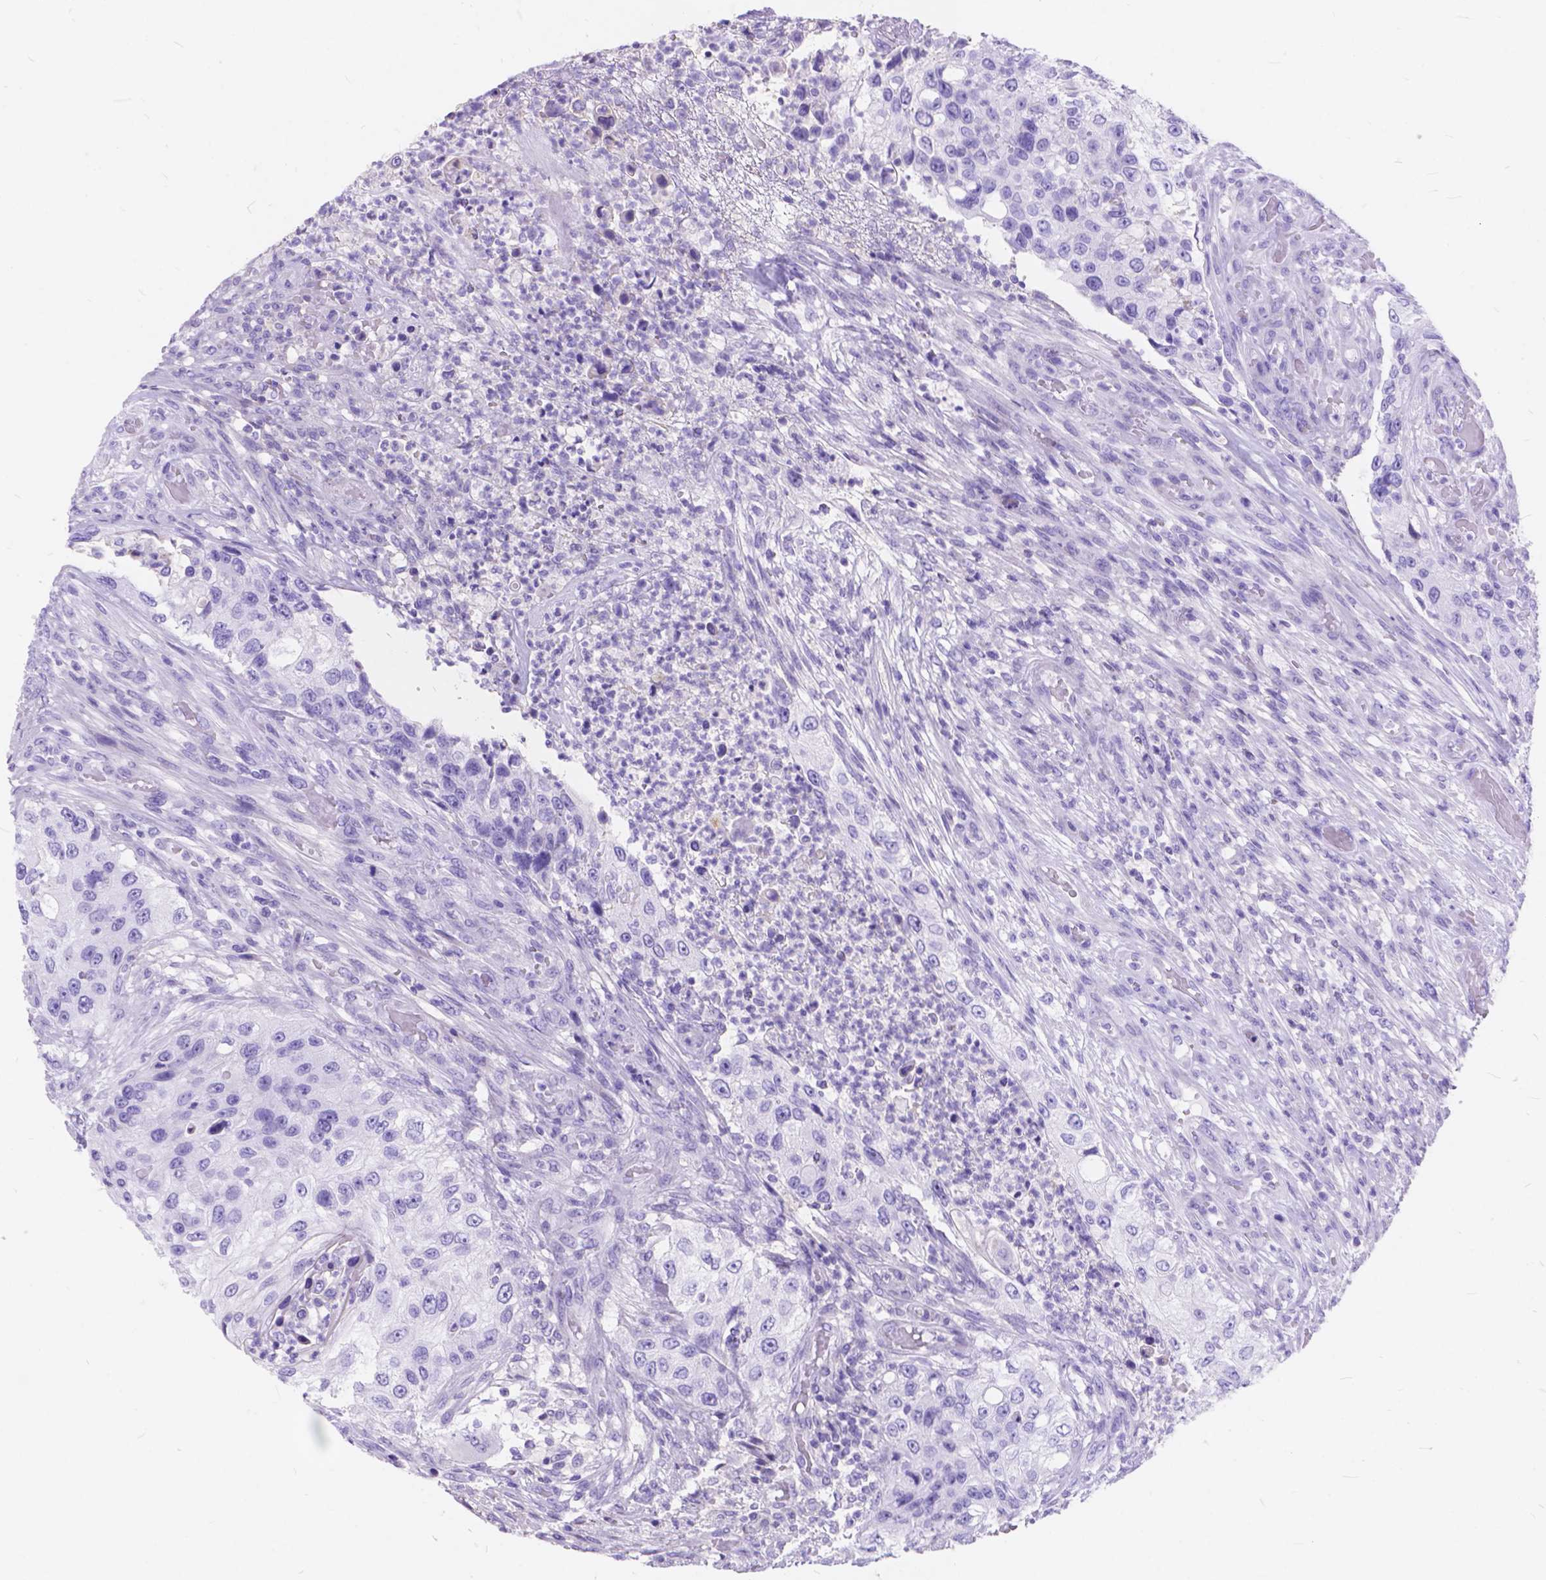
{"staining": {"intensity": "negative", "quantity": "none", "location": "none"}, "tissue": "urothelial cancer", "cell_type": "Tumor cells", "image_type": "cancer", "snomed": [{"axis": "morphology", "description": "Urothelial carcinoma, High grade"}, {"axis": "topography", "description": "Urinary bladder"}], "caption": "The histopathology image demonstrates no staining of tumor cells in urothelial cancer.", "gene": "FOXL2", "patient": {"sex": "female", "age": 60}}